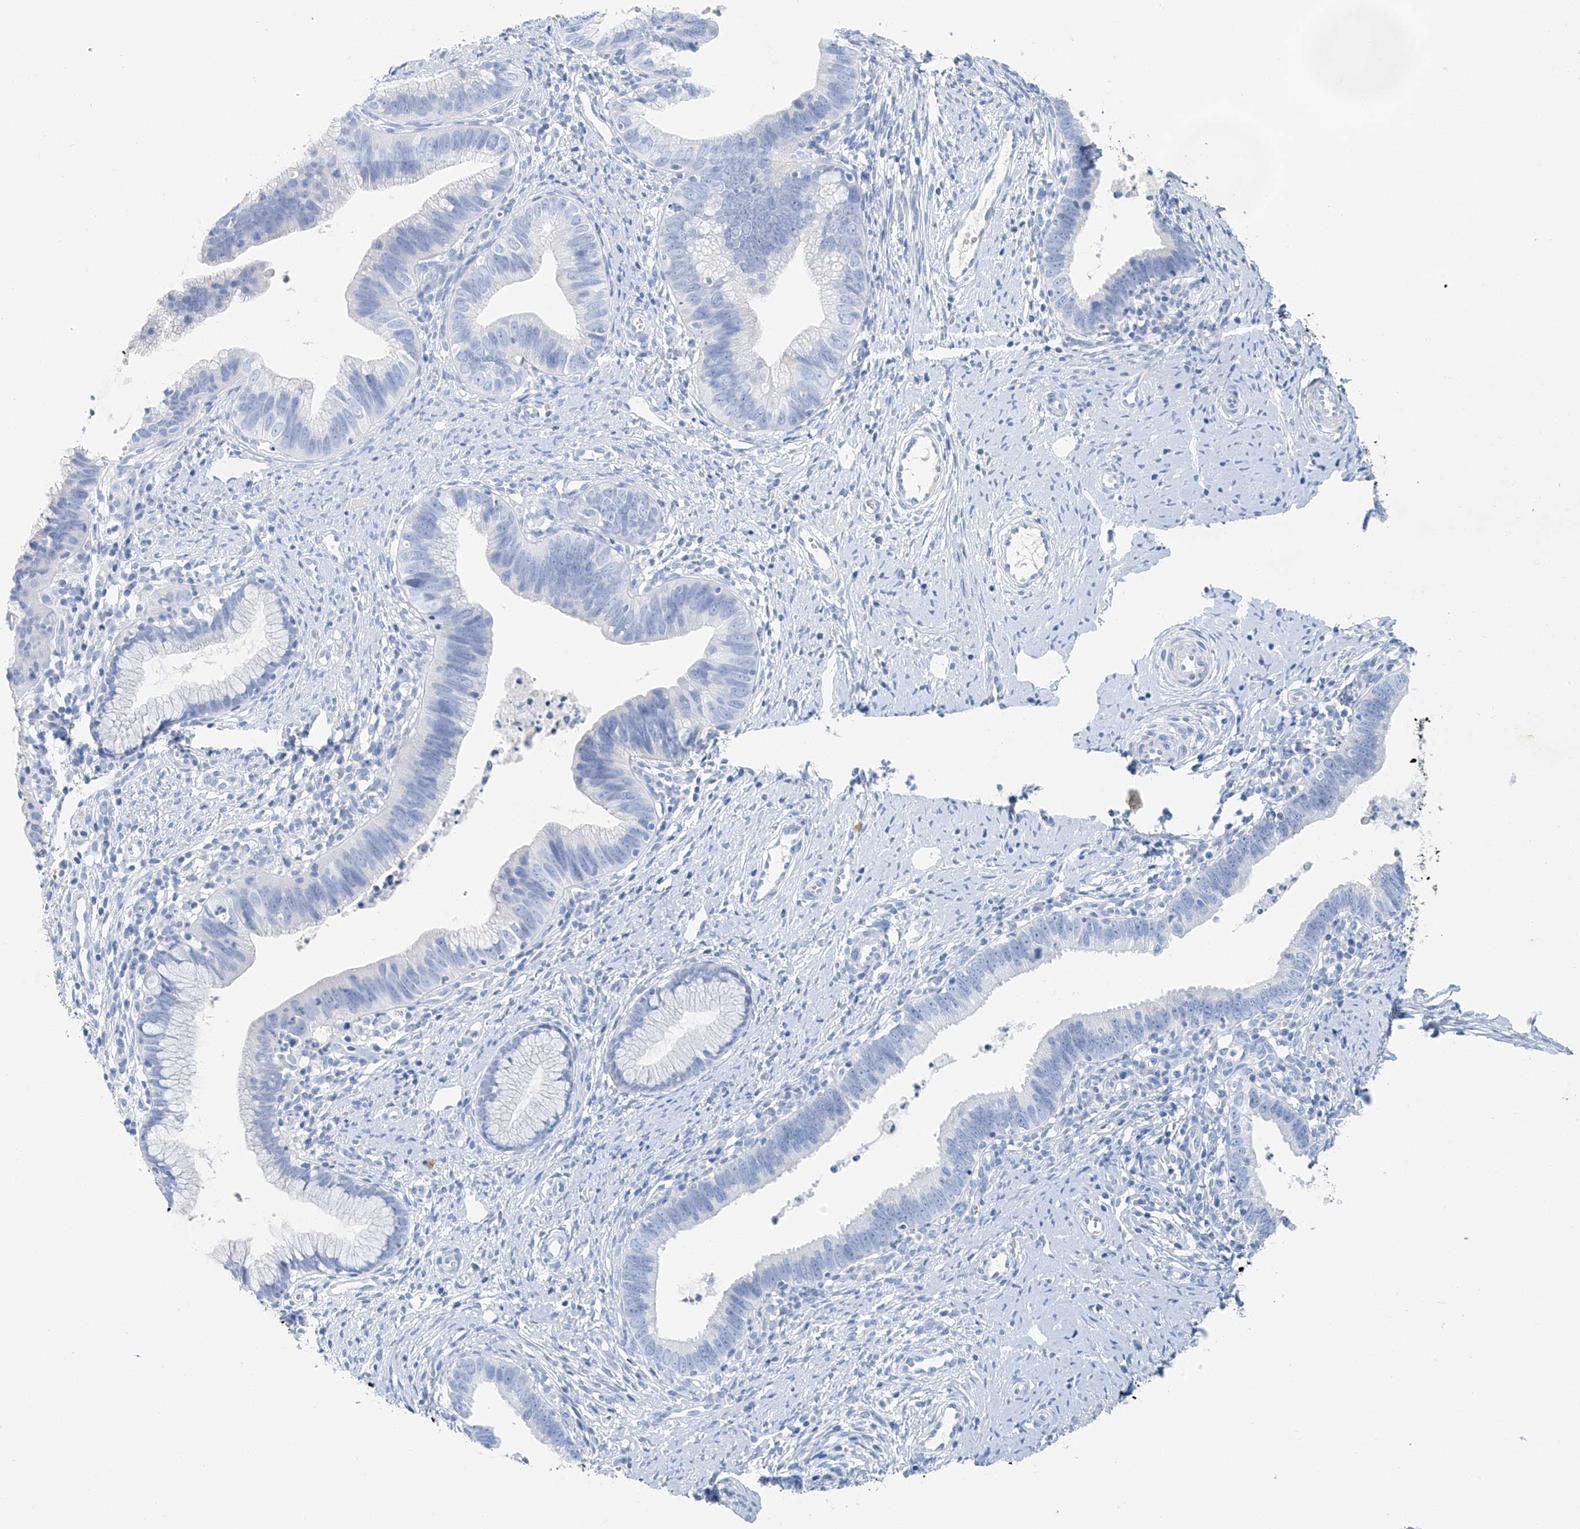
{"staining": {"intensity": "negative", "quantity": "none", "location": "none"}, "tissue": "cervical cancer", "cell_type": "Tumor cells", "image_type": "cancer", "snomed": [{"axis": "morphology", "description": "Adenocarcinoma, NOS"}, {"axis": "topography", "description": "Cervix"}], "caption": "A photomicrograph of human cervical cancer is negative for staining in tumor cells.", "gene": "C1orf87", "patient": {"sex": "female", "age": 36}}